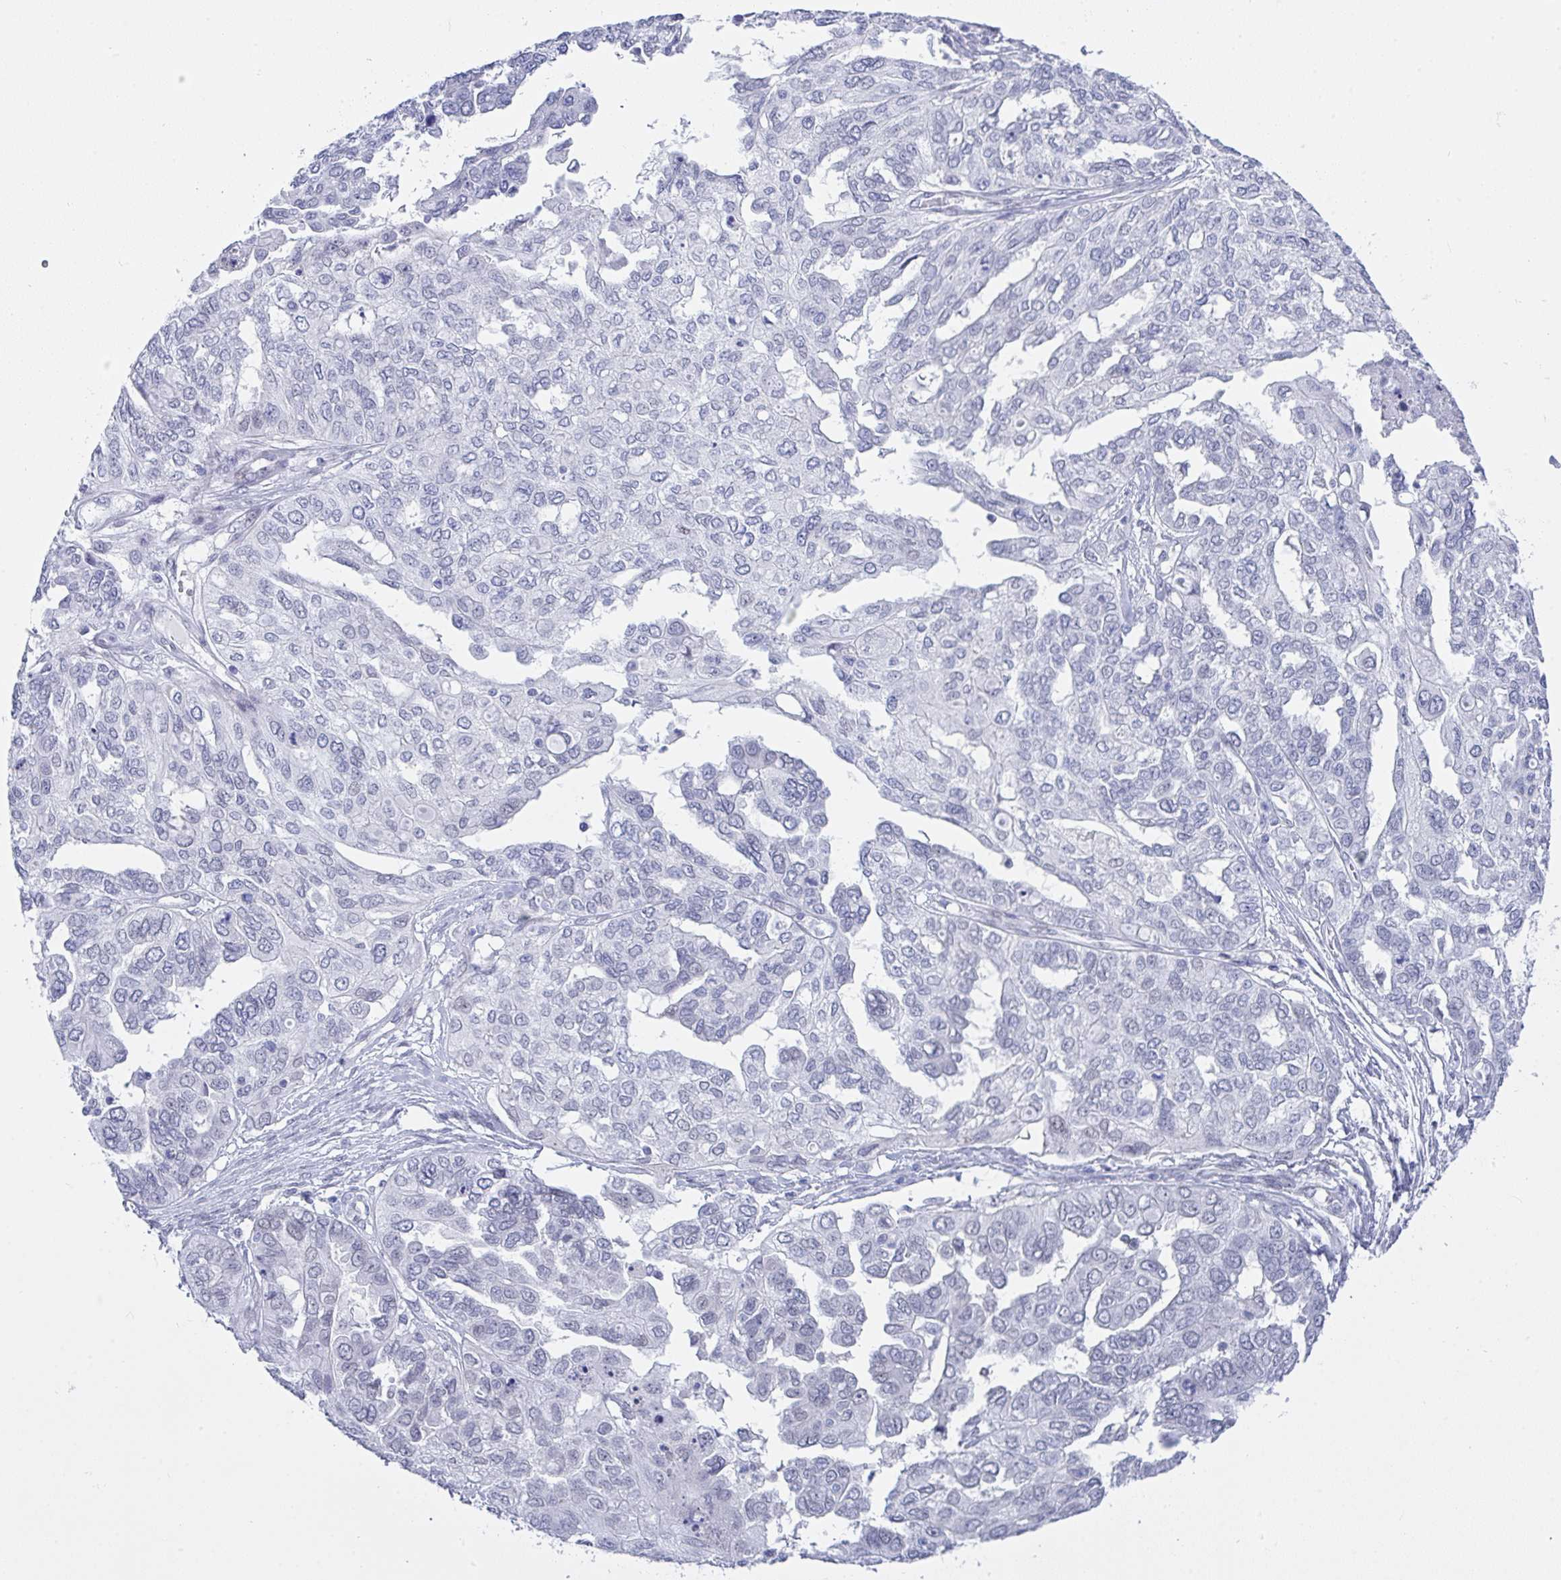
{"staining": {"intensity": "negative", "quantity": "none", "location": "none"}, "tissue": "ovarian cancer", "cell_type": "Tumor cells", "image_type": "cancer", "snomed": [{"axis": "morphology", "description": "Cystadenocarcinoma, serous, NOS"}, {"axis": "topography", "description": "Ovary"}], "caption": "Tumor cells are negative for protein expression in human serous cystadenocarcinoma (ovarian).", "gene": "FBXL22", "patient": {"sex": "female", "age": 53}}